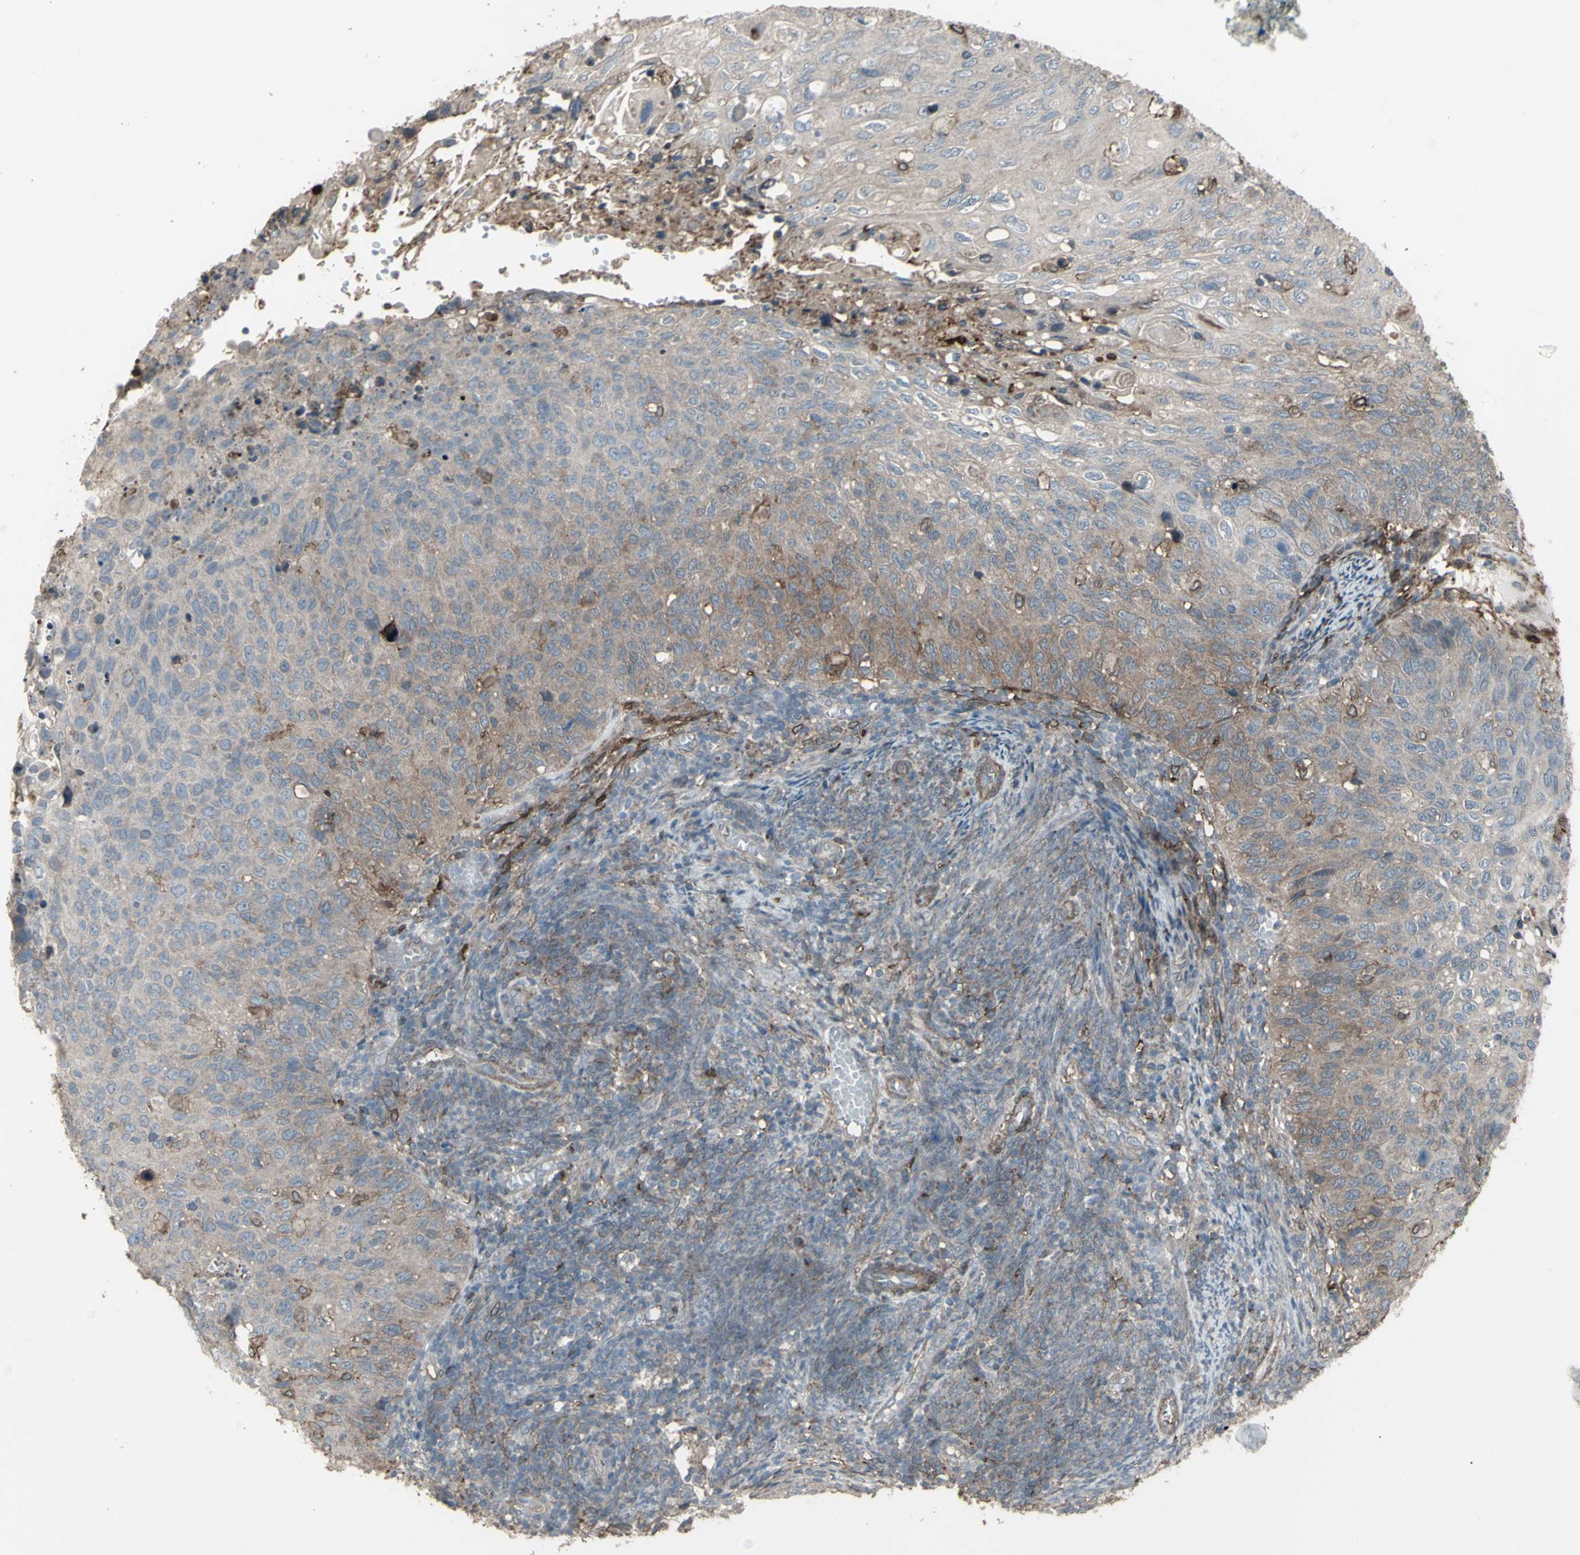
{"staining": {"intensity": "weak", "quantity": "<25%", "location": "cytoplasmic/membranous"}, "tissue": "cervical cancer", "cell_type": "Tumor cells", "image_type": "cancer", "snomed": [{"axis": "morphology", "description": "Squamous cell carcinoma, NOS"}, {"axis": "topography", "description": "Cervix"}], "caption": "This is an IHC histopathology image of human squamous cell carcinoma (cervical). There is no expression in tumor cells.", "gene": "SMO", "patient": {"sex": "female", "age": 70}}